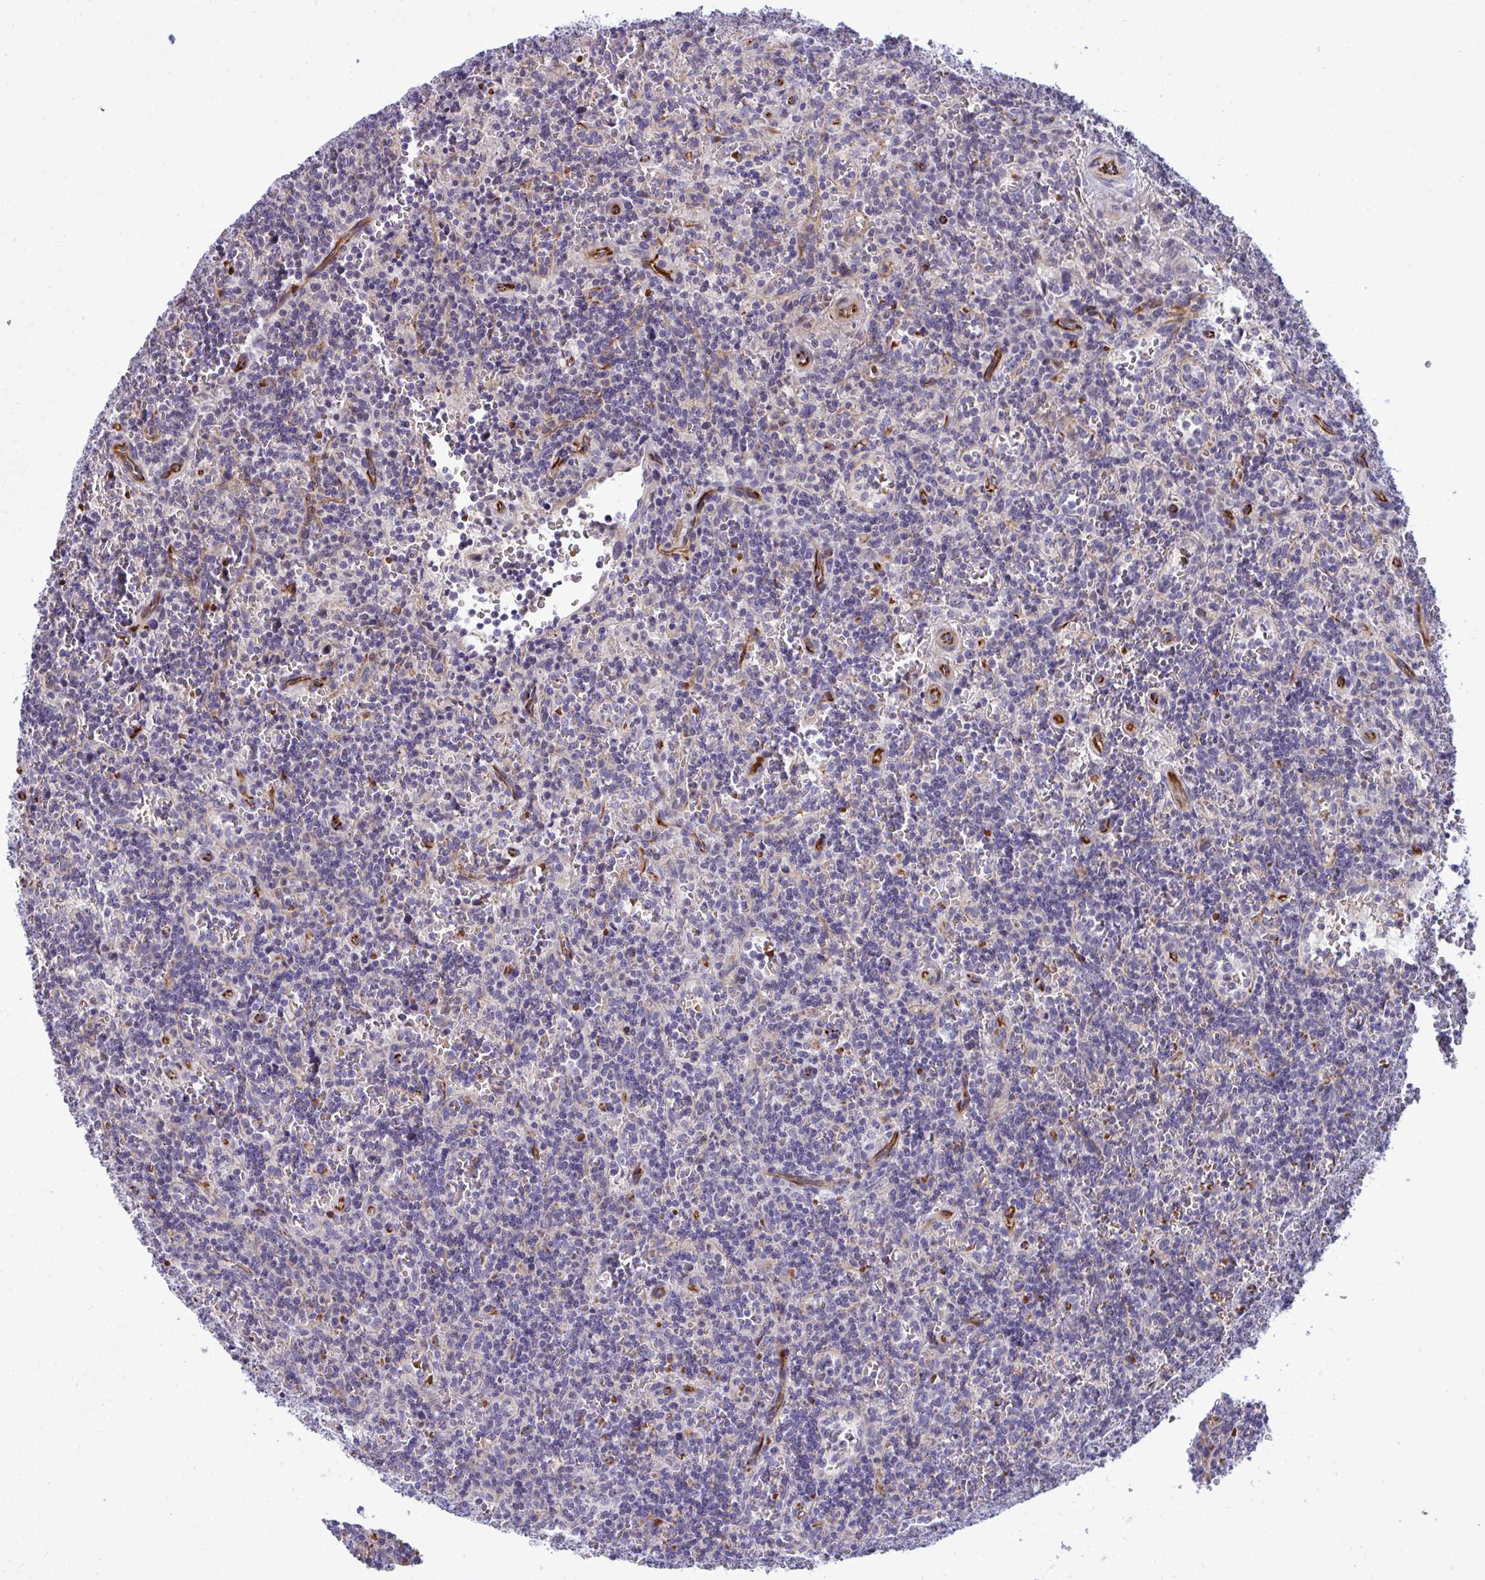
{"staining": {"intensity": "negative", "quantity": "none", "location": "none"}, "tissue": "lymphoma", "cell_type": "Tumor cells", "image_type": "cancer", "snomed": [{"axis": "morphology", "description": "Malignant lymphoma, non-Hodgkin's type, Low grade"}, {"axis": "topography", "description": "Spleen"}], "caption": "High power microscopy photomicrograph of an IHC image of low-grade malignant lymphoma, non-Hodgkin's type, revealing no significant expression in tumor cells.", "gene": "SLC14A1", "patient": {"sex": "male", "age": 73}}